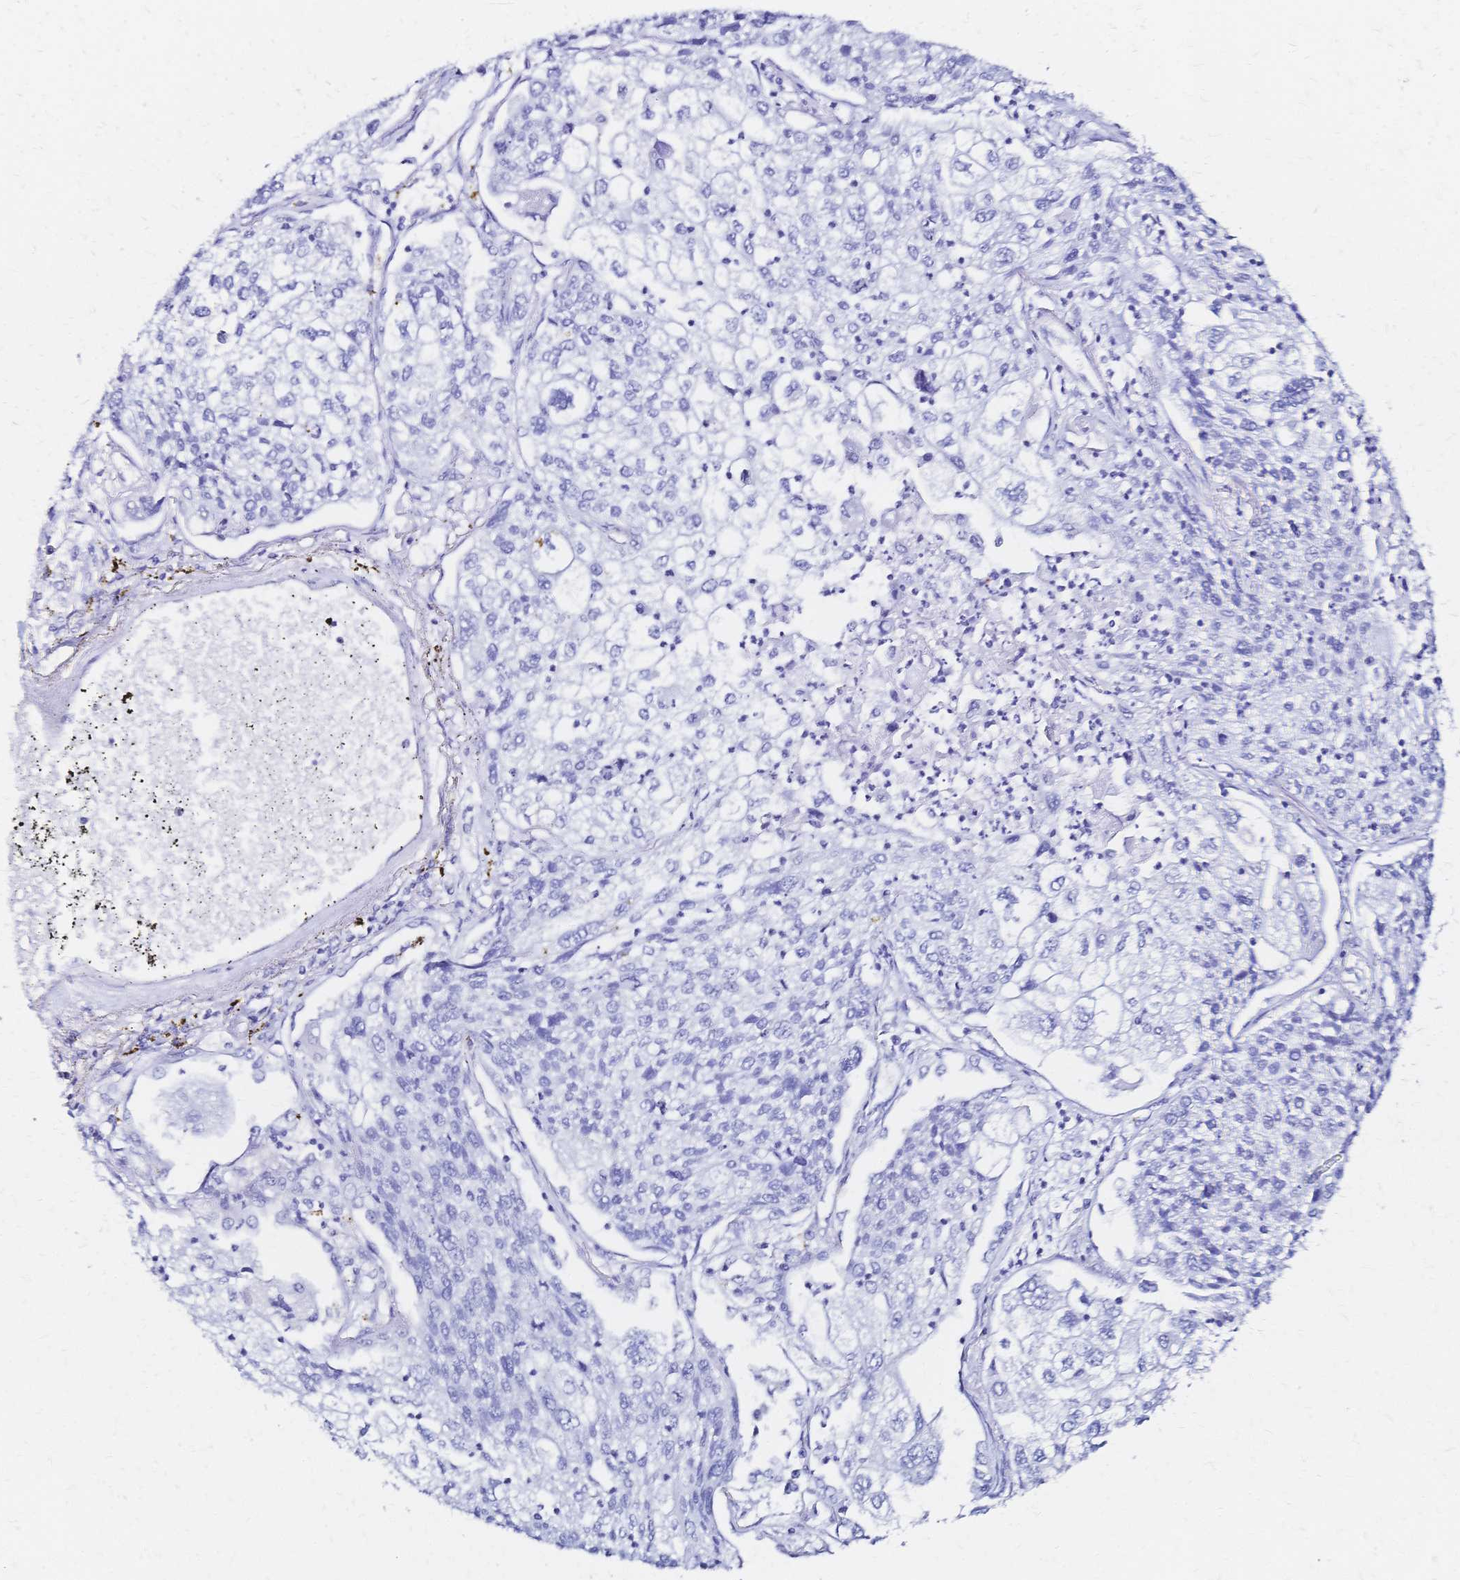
{"staining": {"intensity": "negative", "quantity": "none", "location": "none"}, "tissue": "lung cancer", "cell_type": "Tumor cells", "image_type": "cancer", "snomed": [{"axis": "morphology", "description": "Squamous cell carcinoma, NOS"}, {"axis": "topography", "description": "Lung"}], "caption": "This is an immunohistochemistry histopathology image of lung cancer (squamous cell carcinoma). There is no staining in tumor cells.", "gene": "SLC5A1", "patient": {"sex": "male", "age": 74}}